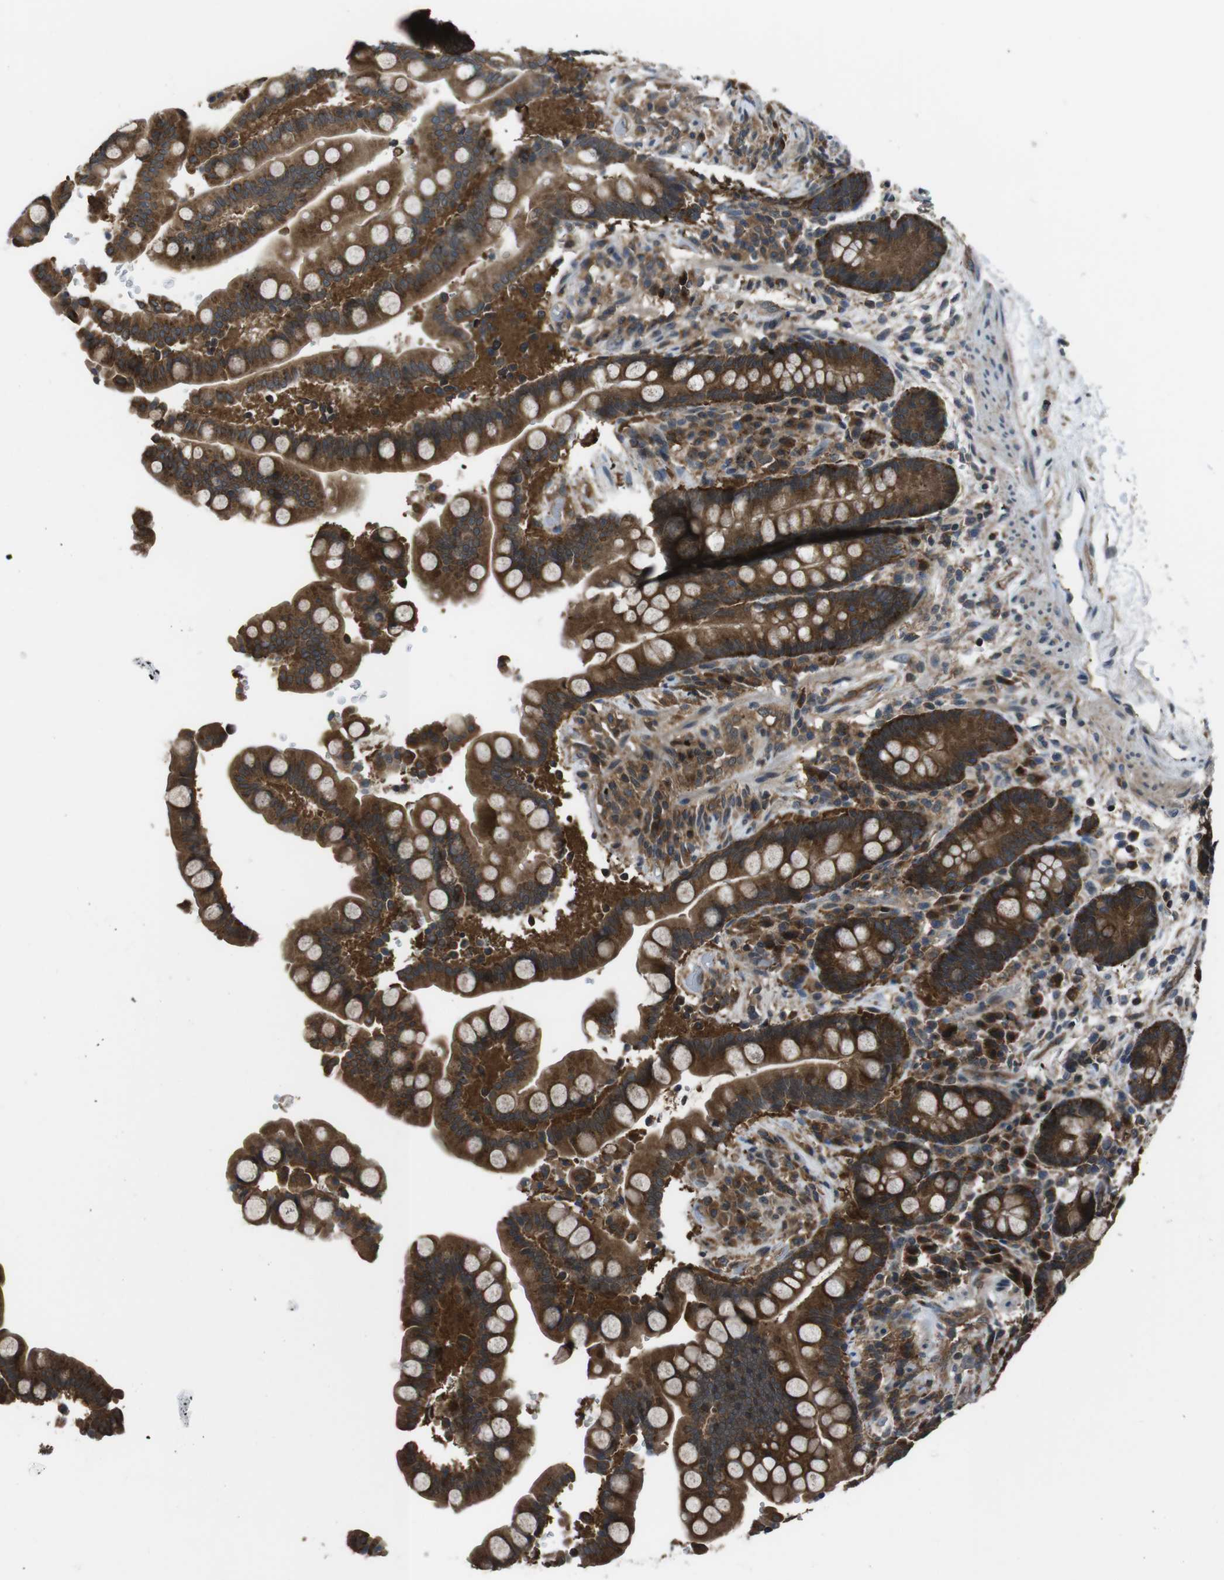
{"staining": {"intensity": "moderate", "quantity": ">75%", "location": "cytoplasmic/membranous"}, "tissue": "colon", "cell_type": "Endothelial cells", "image_type": "normal", "snomed": [{"axis": "morphology", "description": "Normal tissue, NOS"}, {"axis": "topography", "description": "Colon"}], "caption": "Immunohistochemical staining of normal colon reveals moderate cytoplasmic/membranous protein positivity in about >75% of endothelial cells.", "gene": "SLC22A23", "patient": {"sex": "male", "age": 73}}